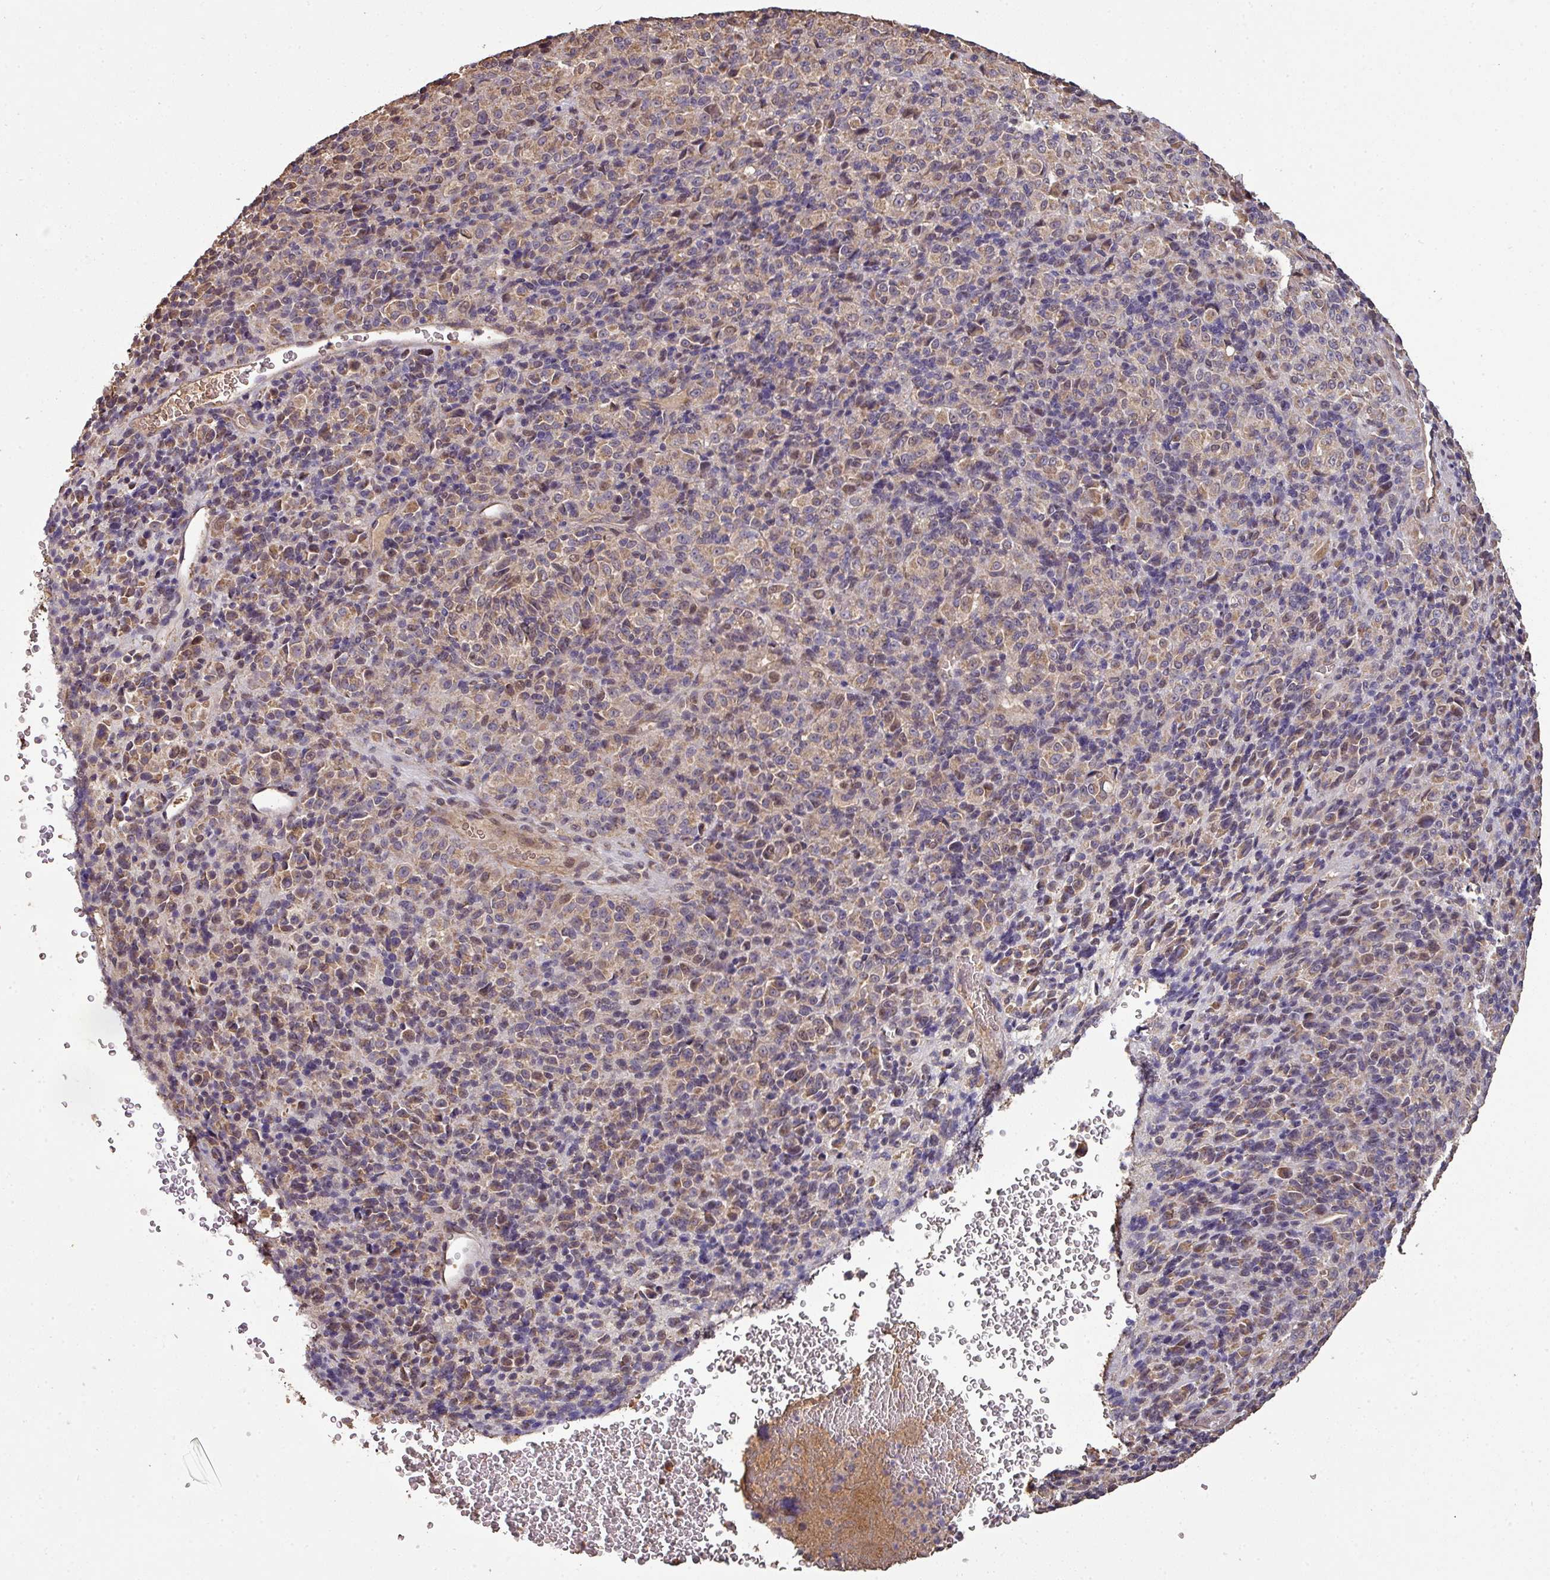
{"staining": {"intensity": "moderate", "quantity": ">75%", "location": "cytoplasmic/membranous"}, "tissue": "melanoma", "cell_type": "Tumor cells", "image_type": "cancer", "snomed": [{"axis": "morphology", "description": "Malignant melanoma, Metastatic site"}, {"axis": "topography", "description": "Brain"}], "caption": "Immunohistochemical staining of malignant melanoma (metastatic site) shows medium levels of moderate cytoplasmic/membranous protein expression in approximately >75% of tumor cells.", "gene": "ISLR", "patient": {"sex": "female", "age": 56}}